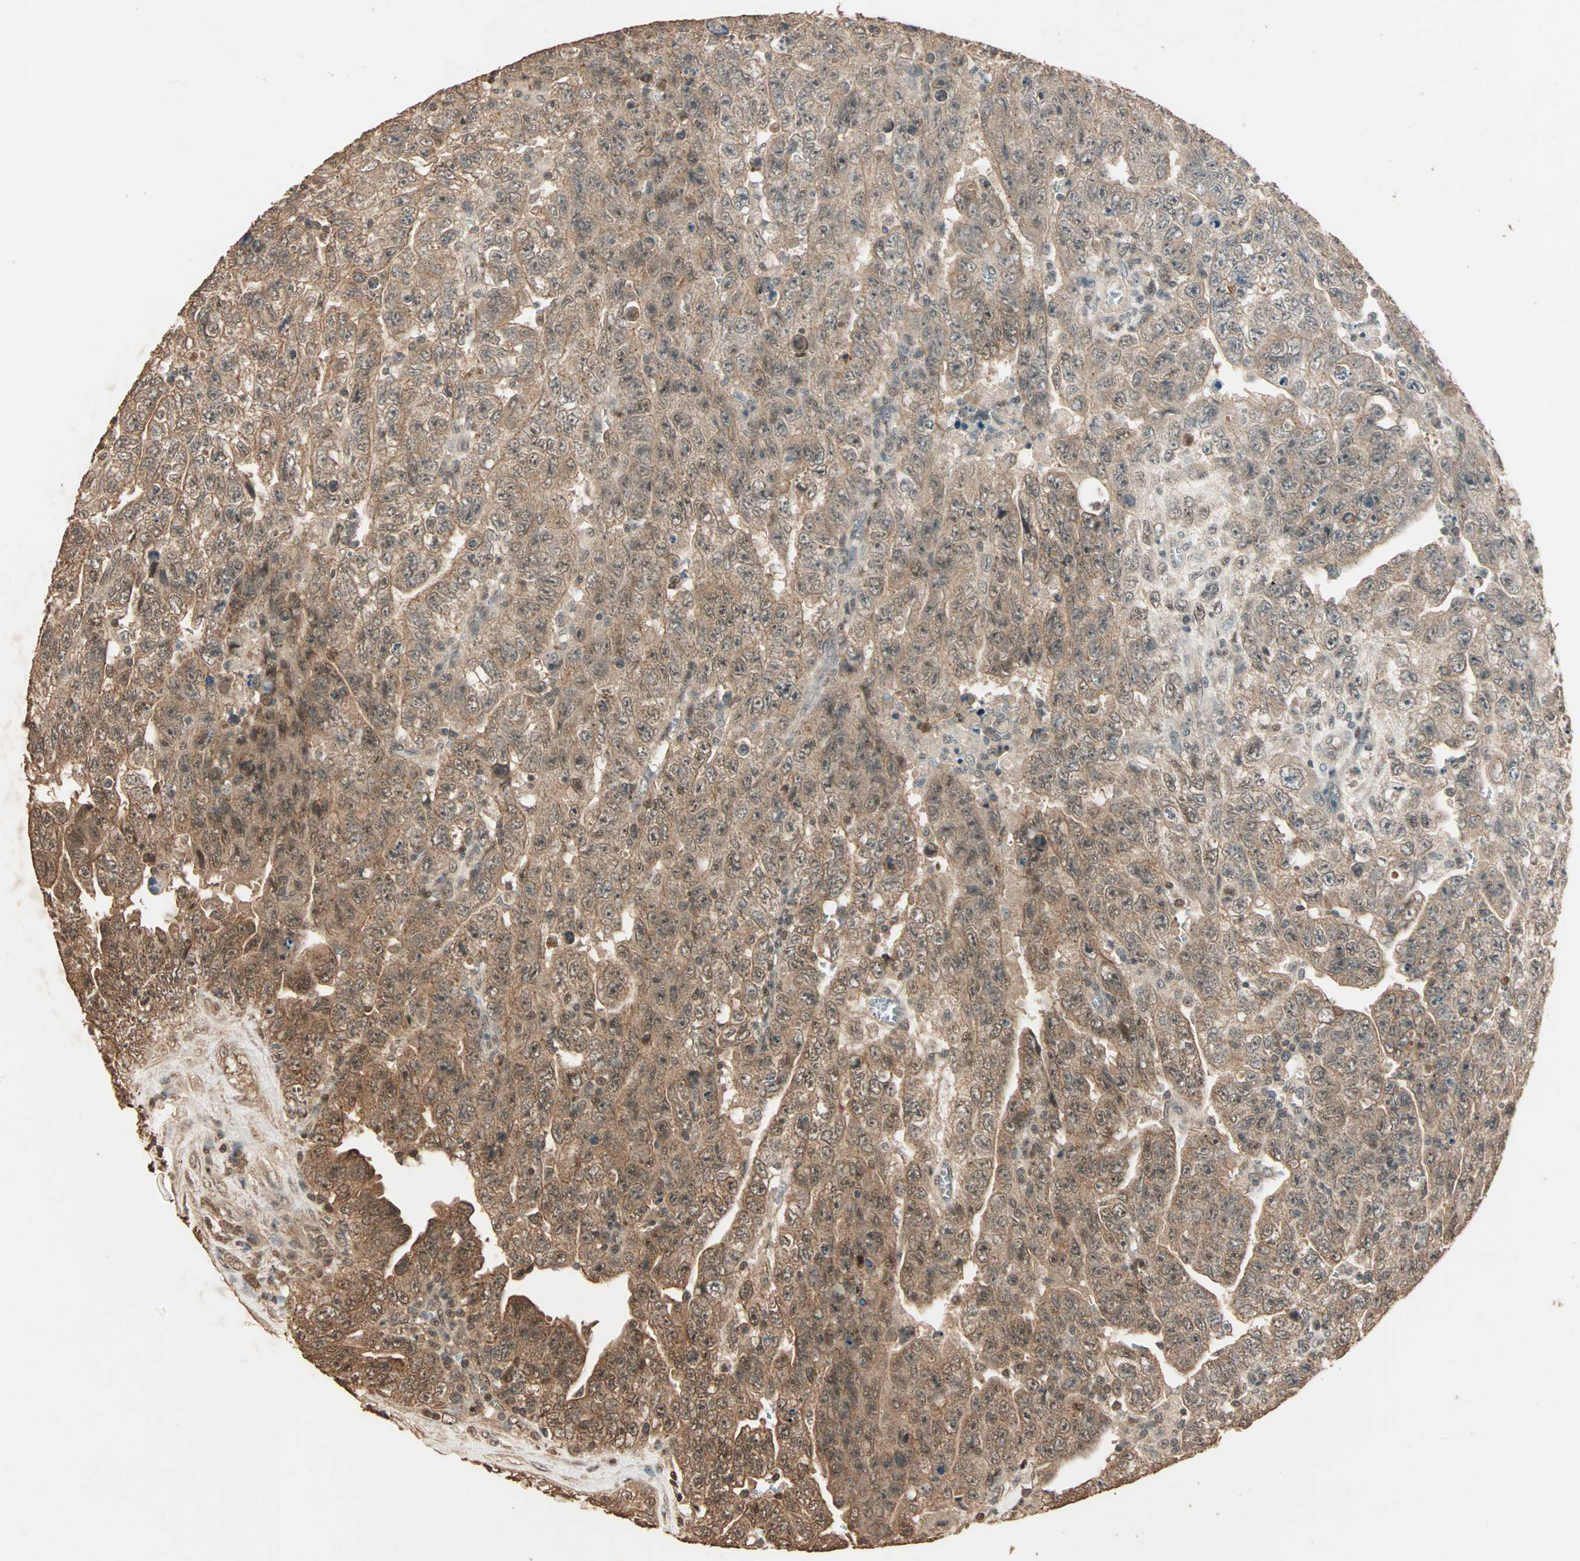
{"staining": {"intensity": "moderate", "quantity": ">75%", "location": "cytoplasmic/membranous,nuclear"}, "tissue": "testis cancer", "cell_type": "Tumor cells", "image_type": "cancer", "snomed": [{"axis": "morphology", "description": "Carcinoma, Embryonal, NOS"}, {"axis": "topography", "description": "Testis"}], "caption": "A medium amount of moderate cytoplasmic/membranous and nuclear positivity is identified in about >75% of tumor cells in testis embryonal carcinoma tissue.", "gene": "ZBTB33", "patient": {"sex": "male", "age": 28}}